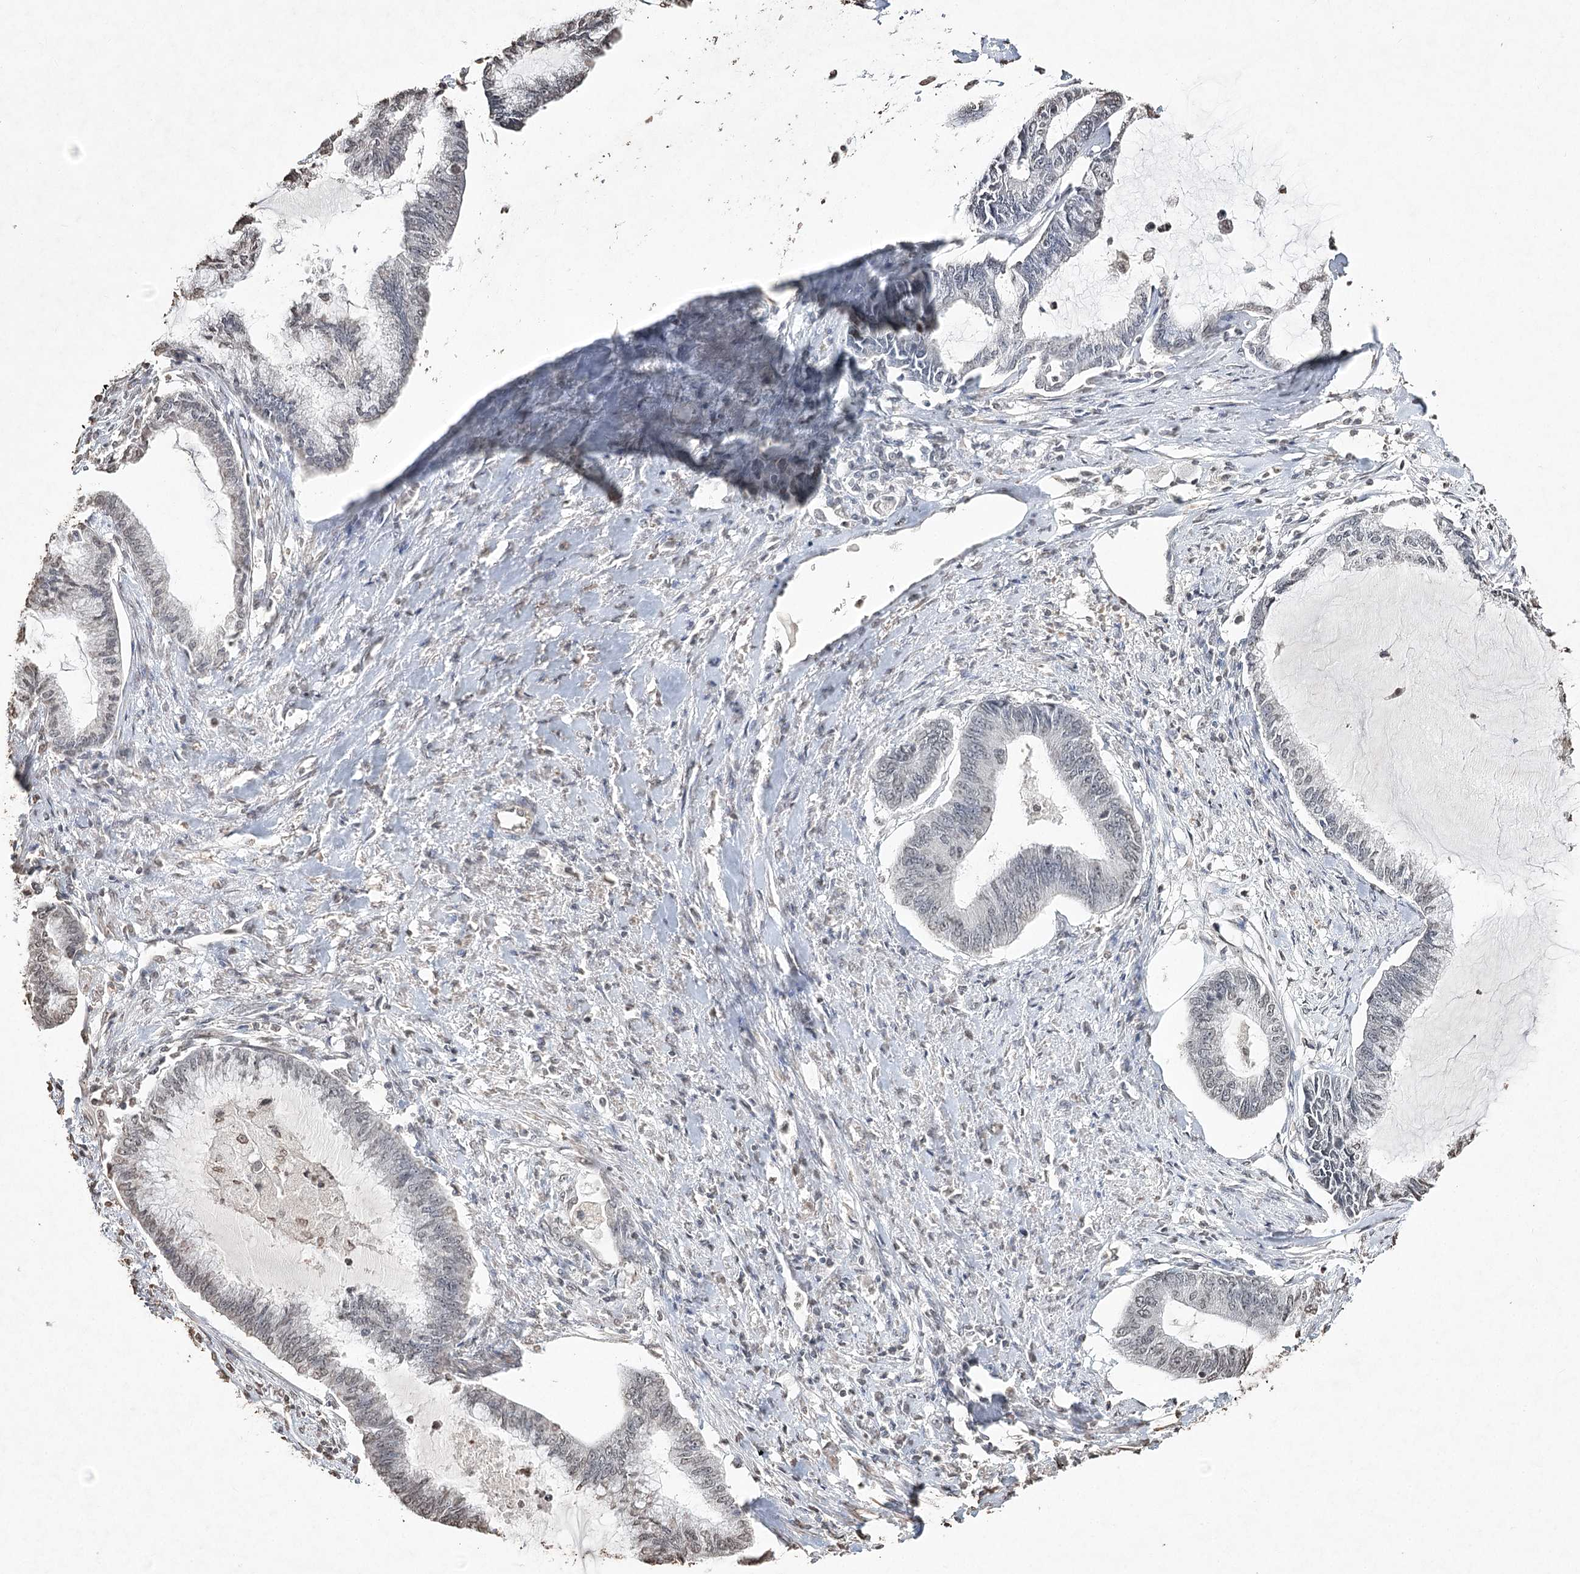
{"staining": {"intensity": "negative", "quantity": "none", "location": "none"}, "tissue": "endometrial cancer", "cell_type": "Tumor cells", "image_type": "cancer", "snomed": [{"axis": "morphology", "description": "Adenocarcinoma, NOS"}, {"axis": "topography", "description": "Endometrium"}], "caption": "The histopathology image shows no significant staining in tumor cells of endometrial cancer (adenocarcinoma).", "gene": "DMXL1", "patient": {"sex": "female", "age": 86}}